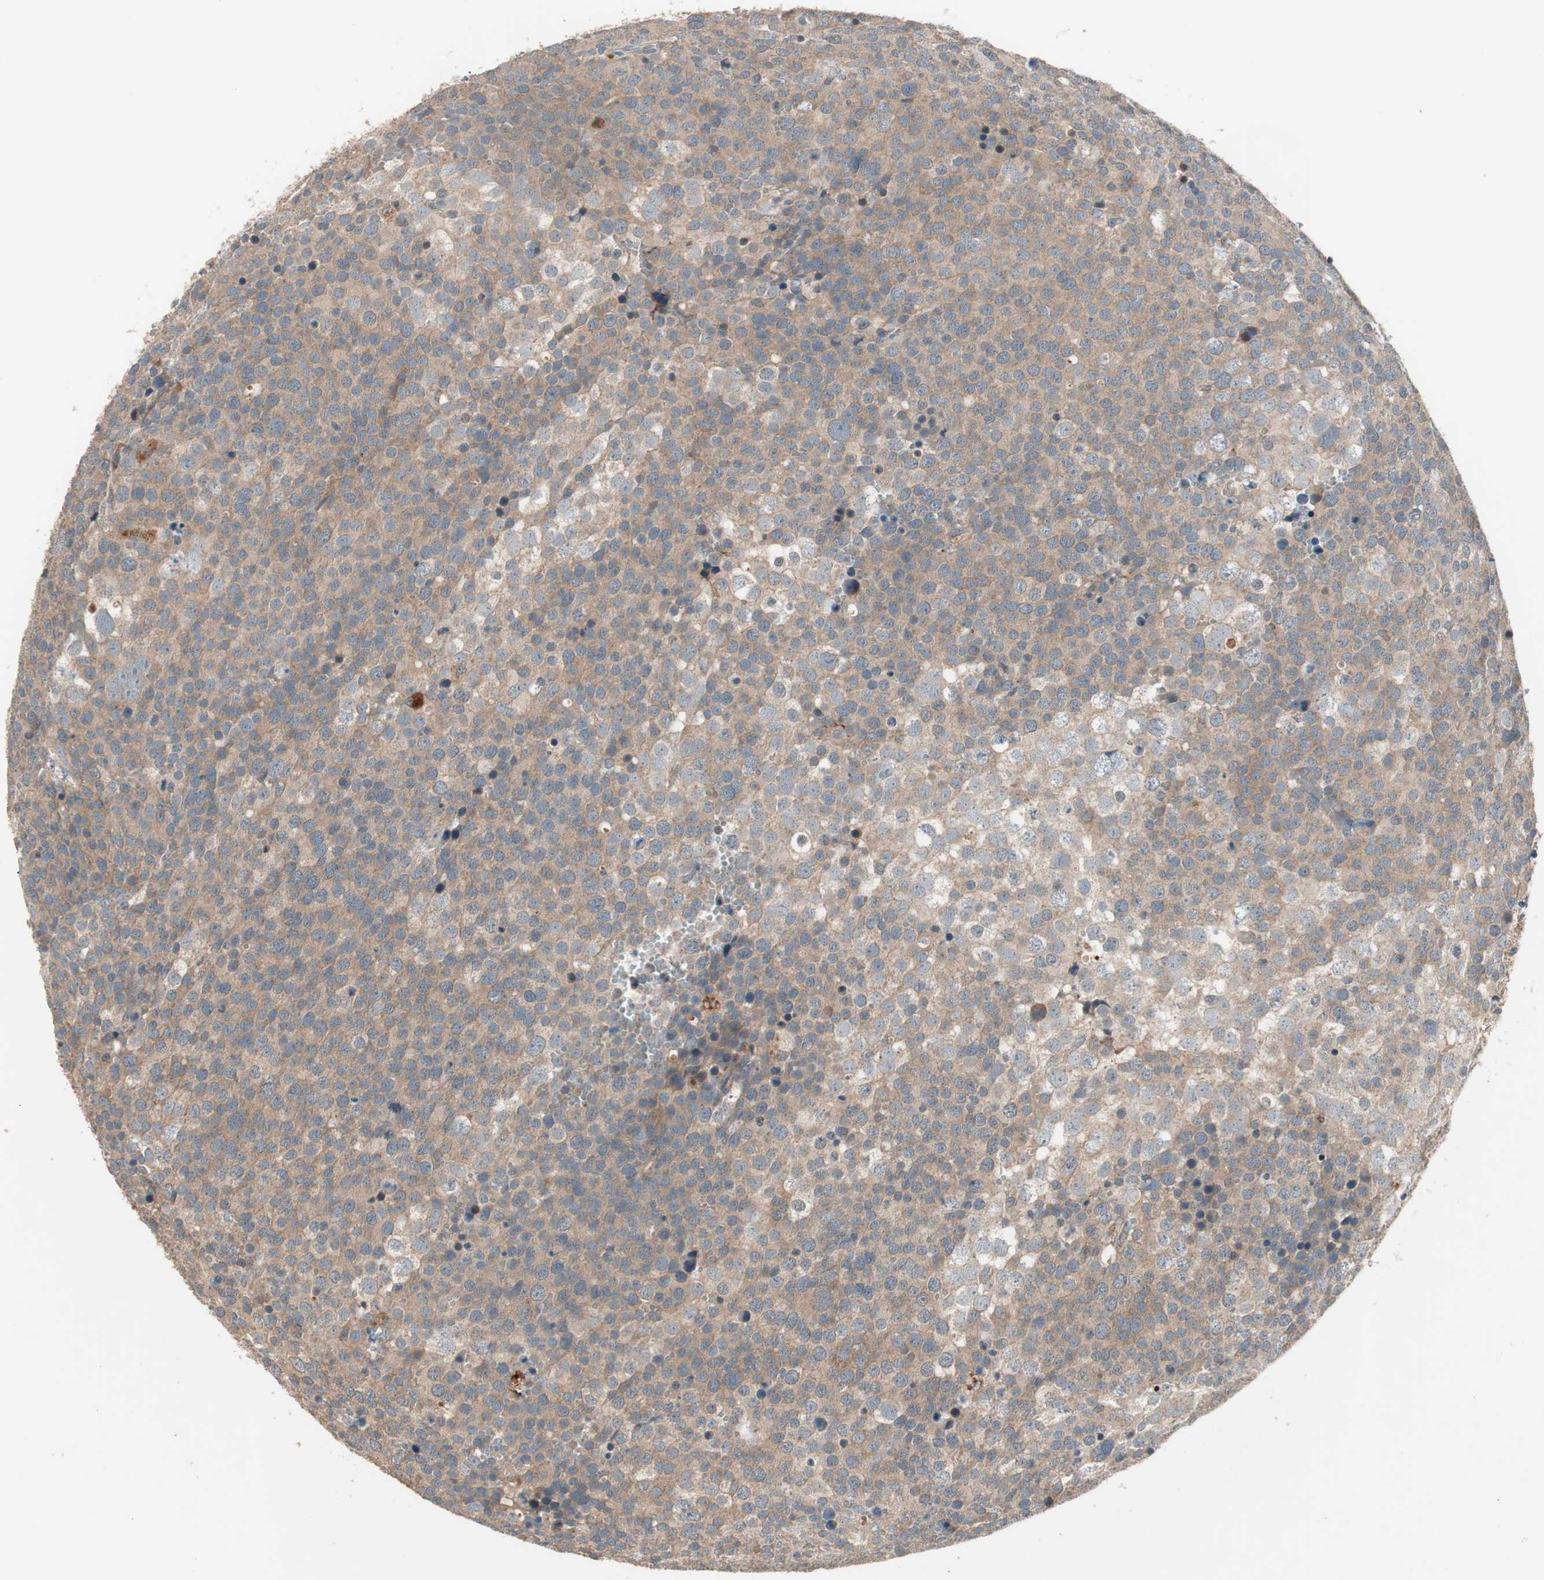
{"staining": {"intensity": "moderate", "quantity": ">75%", "location": "cytoplasmic/membranous"}, "tissue": "testis cancer", "cell_type": "Tumor cells", "image_type": "cancer", "snomed": [{"axis": "morphology", "description": "Seminoma, NOS"}, {"axis": "topography", "description": "Testis"}], "caption": "Testis seminoma was stained to show a protein in brown. There is medium levels of moderate cytoplasmic/membranous positivity in about >75% of tumor cells.", "gene": "HPN", "patient": {"sex": "male", "age": 71}}